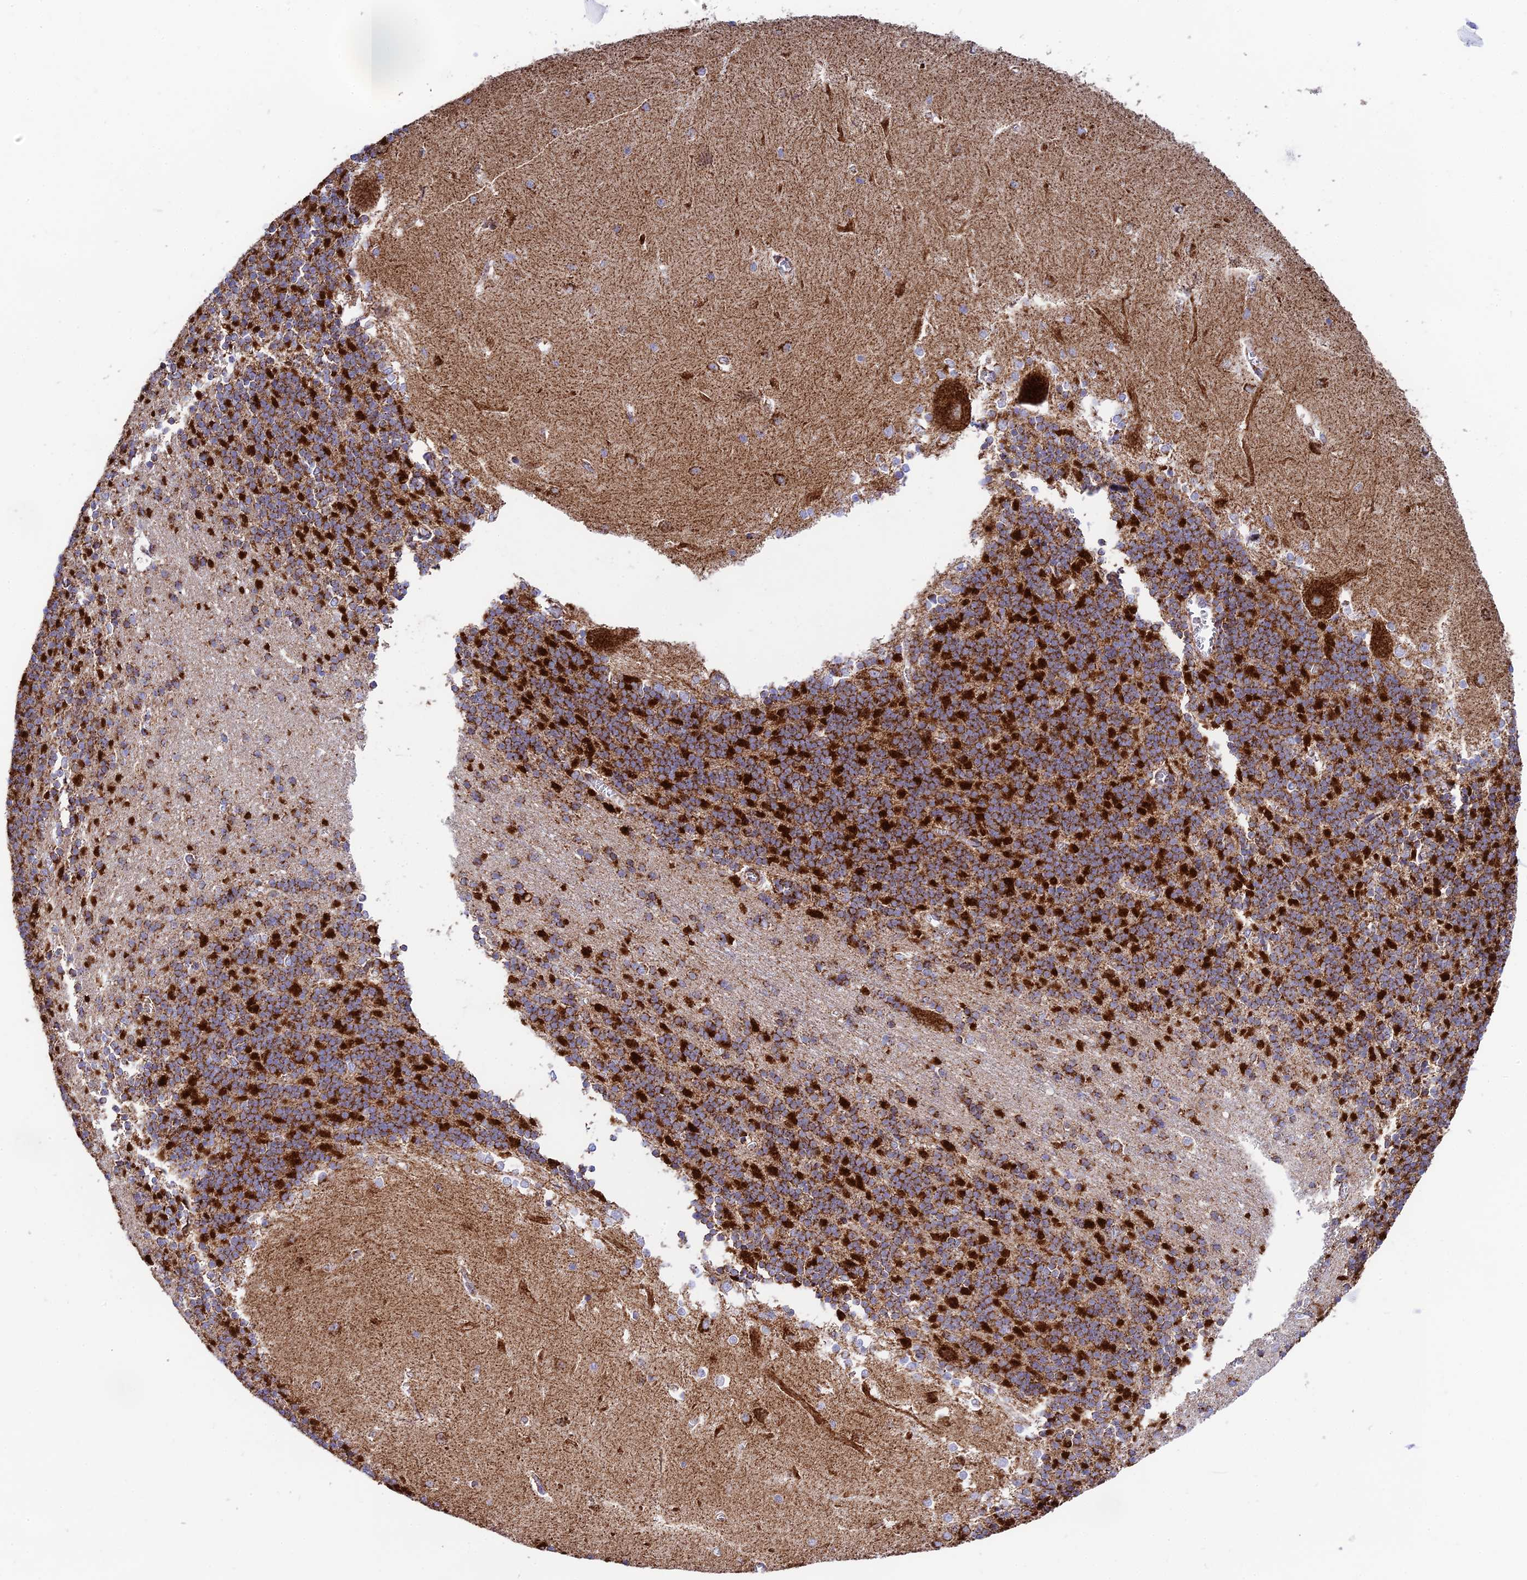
{"staining": {"intensity": "strong", "quantity": "25%-75%", "location": "cytoplasmic/membranous"}, "tissue": "cerebellum", "cell_type": "Cells in granular layer", "image_type": "normal", "snomed": [{"axis": "morphology", "description": "Normal tissue, NOS"}, {"axis": "topography", "description": "Cerebellum"}], "caption": "The micrograph shows a brown stain indicating the presence of a protein in the cytoplasmic/membranous of cells in granular layer in cerebellum.", "gene": "CHCHD3", "patient": {"sex": "male", "age": 37}}